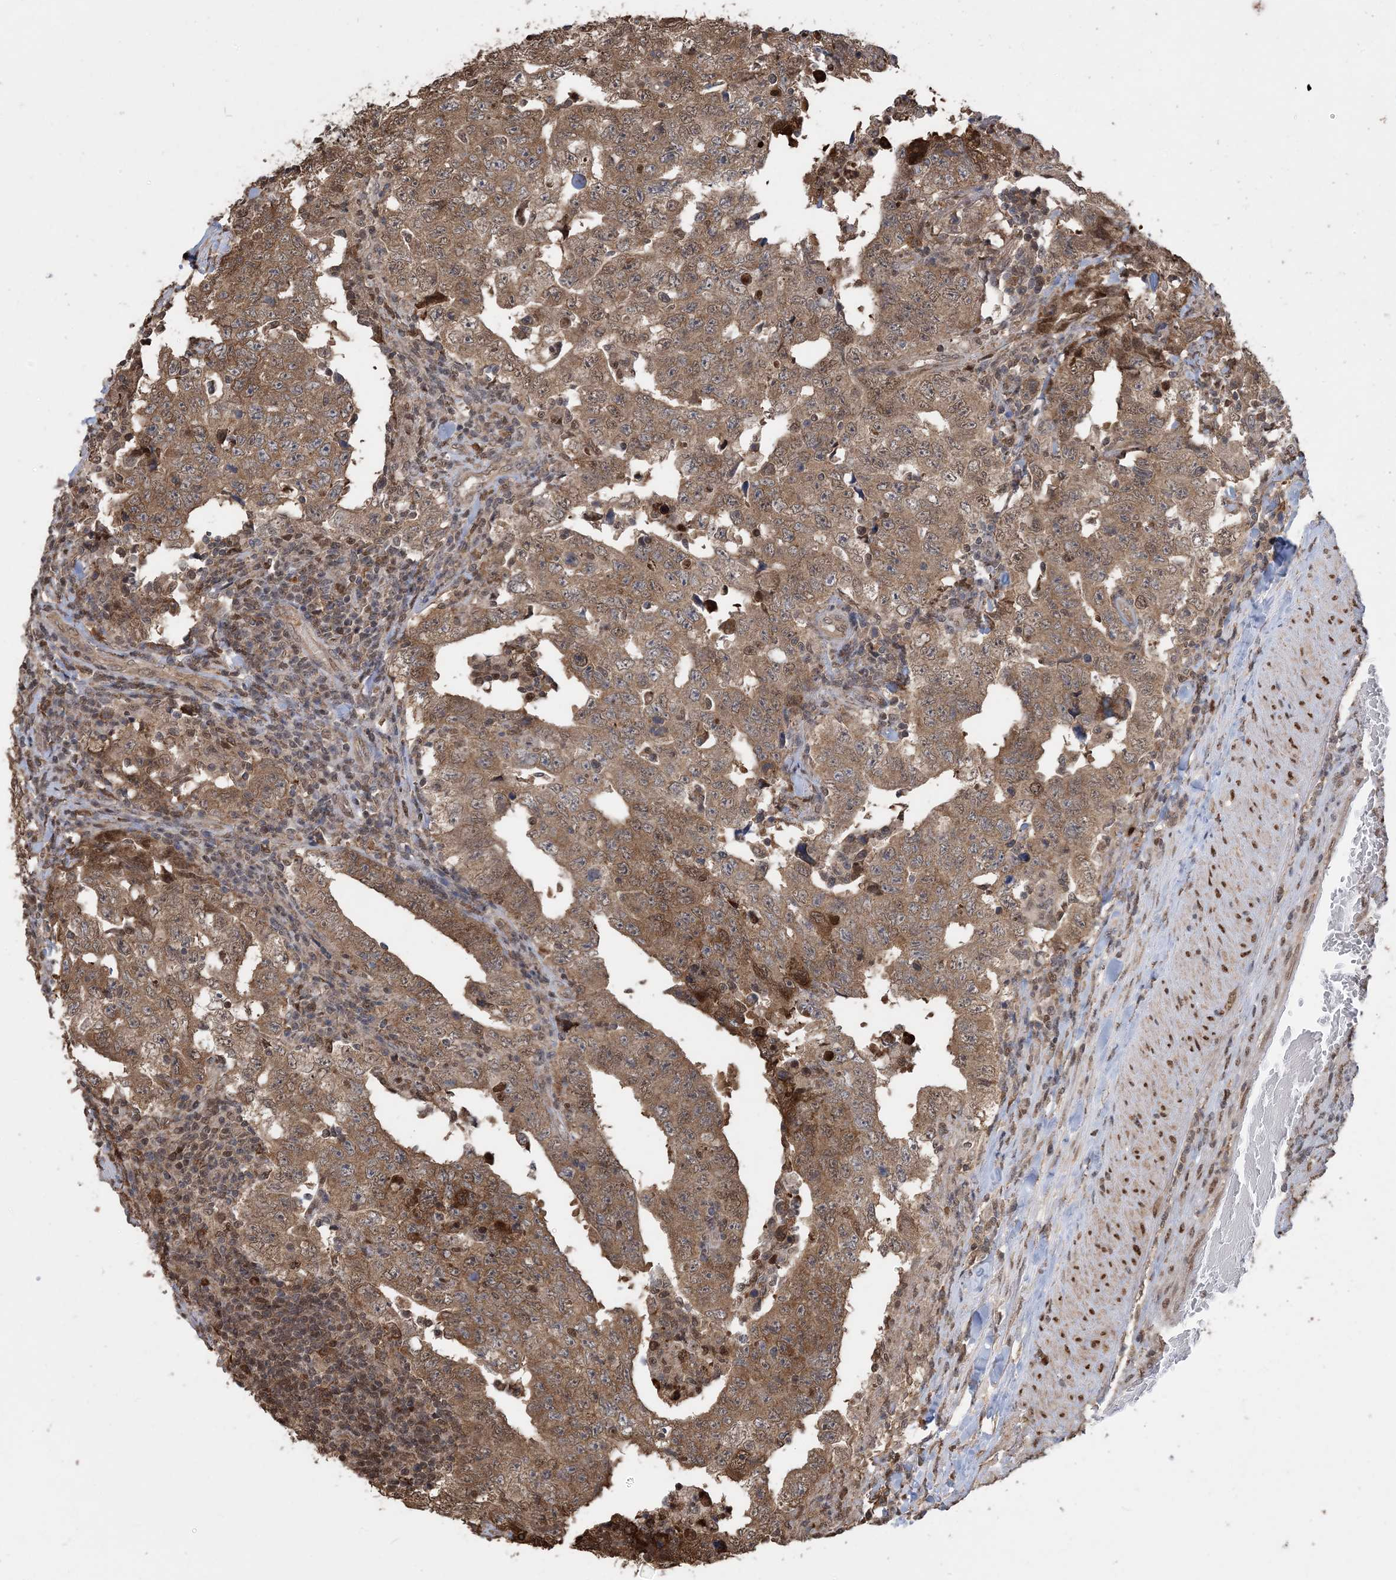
{"staining": {"intensity": "moderate", "quantity": ">75%", "location": "cytoplasmic/membranous"}, "tissue": "testis cancer", "cell_type": "Tumor cells", "image_type": "cancer", "snomed": [{"axis": "morphology", "description": "Carcinoma, Embryonal, NOS"}, {"axis": "topography", "description": "Testis"}], "caption": "Testis embryonal carcinoma tissue displays moderate cytoplasmic/membranous staining in about >75% of tumor cells (brown staining indicates protein expression, while blue staining denotes nuclei).", "gene": "HSPA1A", "patient": {"sex": "male", "age": 26}}